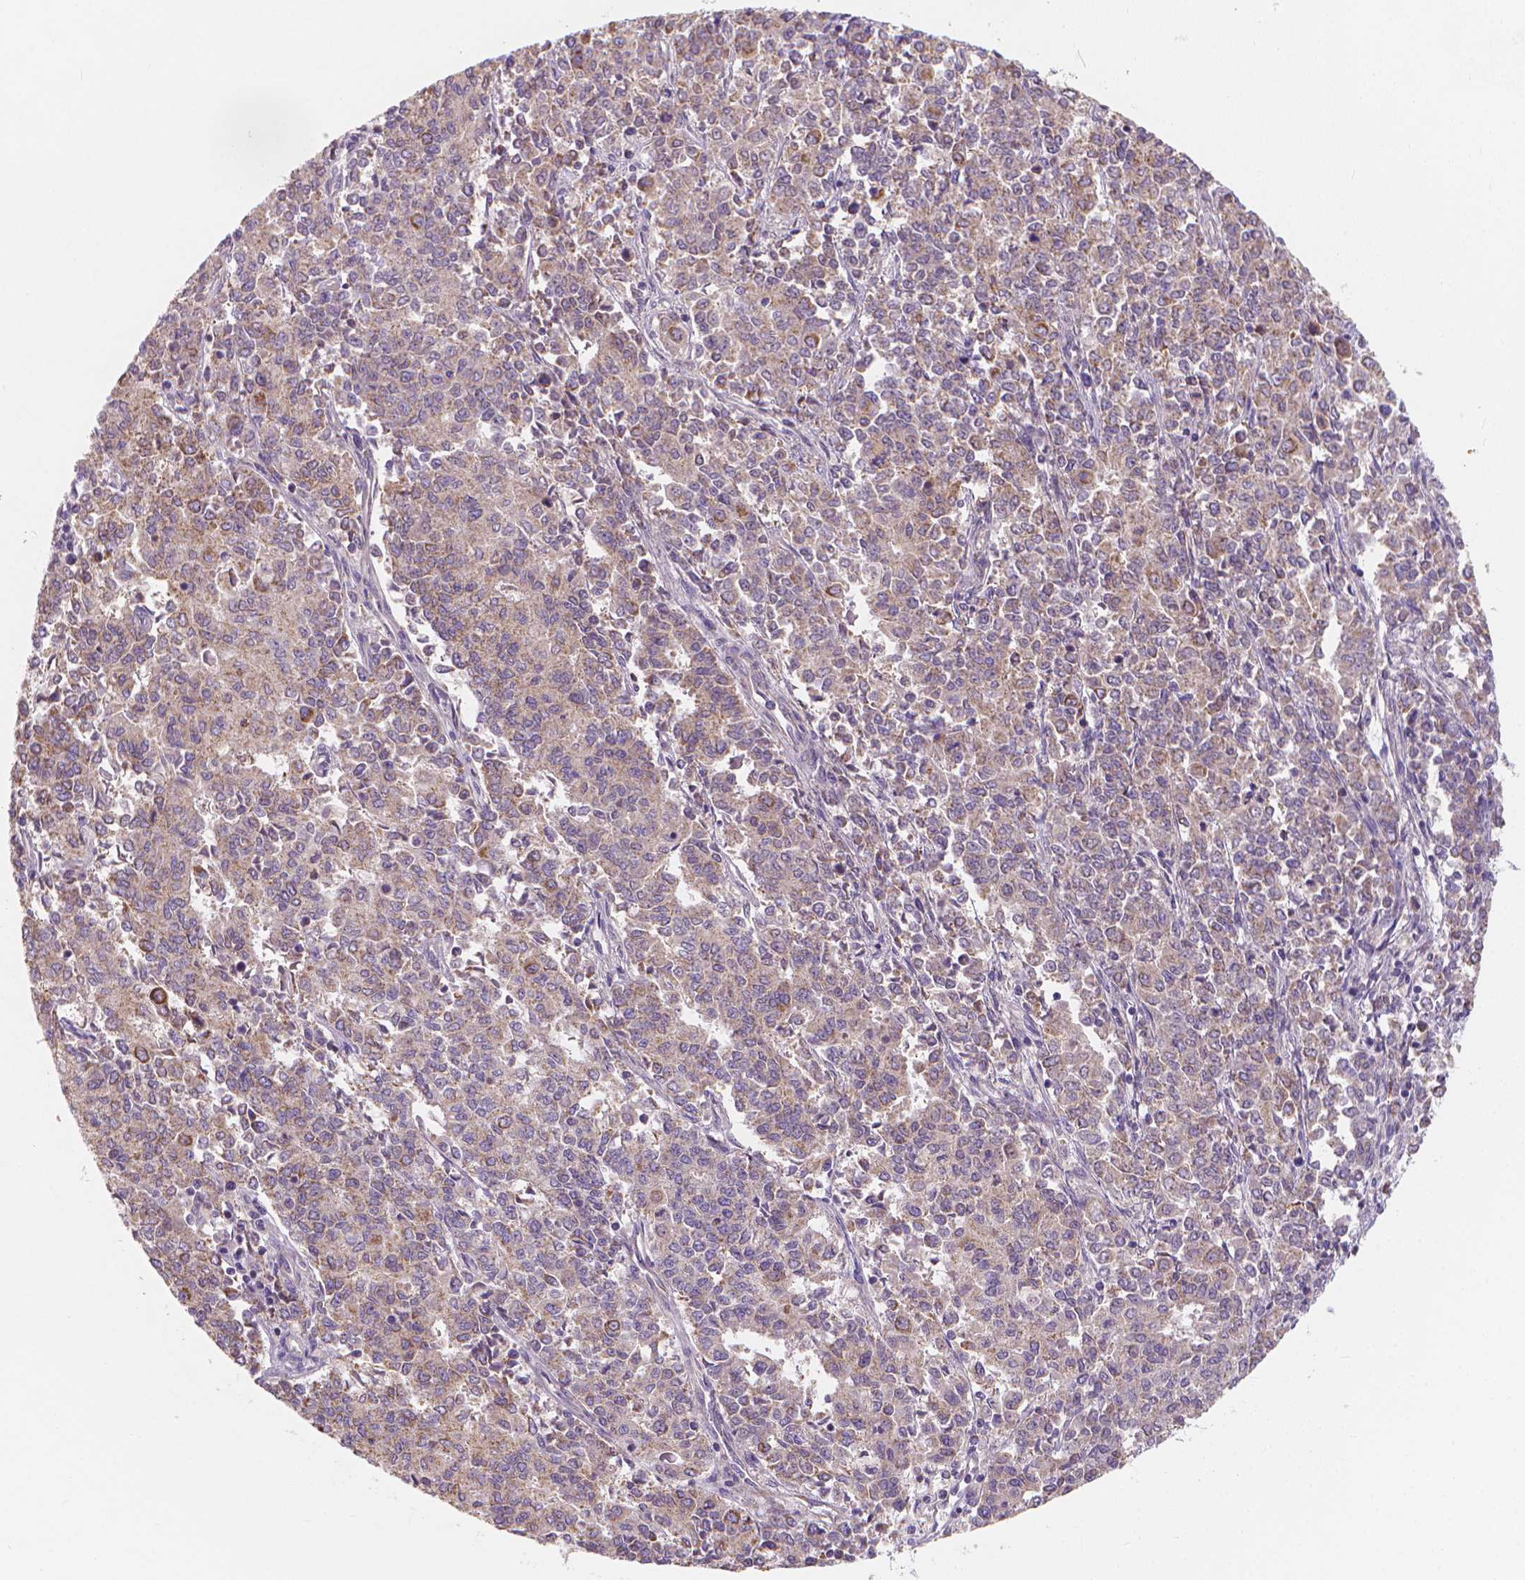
{"staining": {"intensity": "weak", "quantity": "<25%", "location": "cytoplasmic/membranous"}, "tissue": "endometrial cancer", "cell_type": "Tumor cells", "image_type": "cancer", "snomed": [{"axis": "morphology", "description": "Adenocarcinoma, NOS"}, {"axis": "topography", "description": "Endometrium"}], "caption": "Tumor cells show no significant protein positivity in endometrial adenocarcinoma.", "gene": "SNCAIP", "patient": {"sex": "female", "age": 50}}